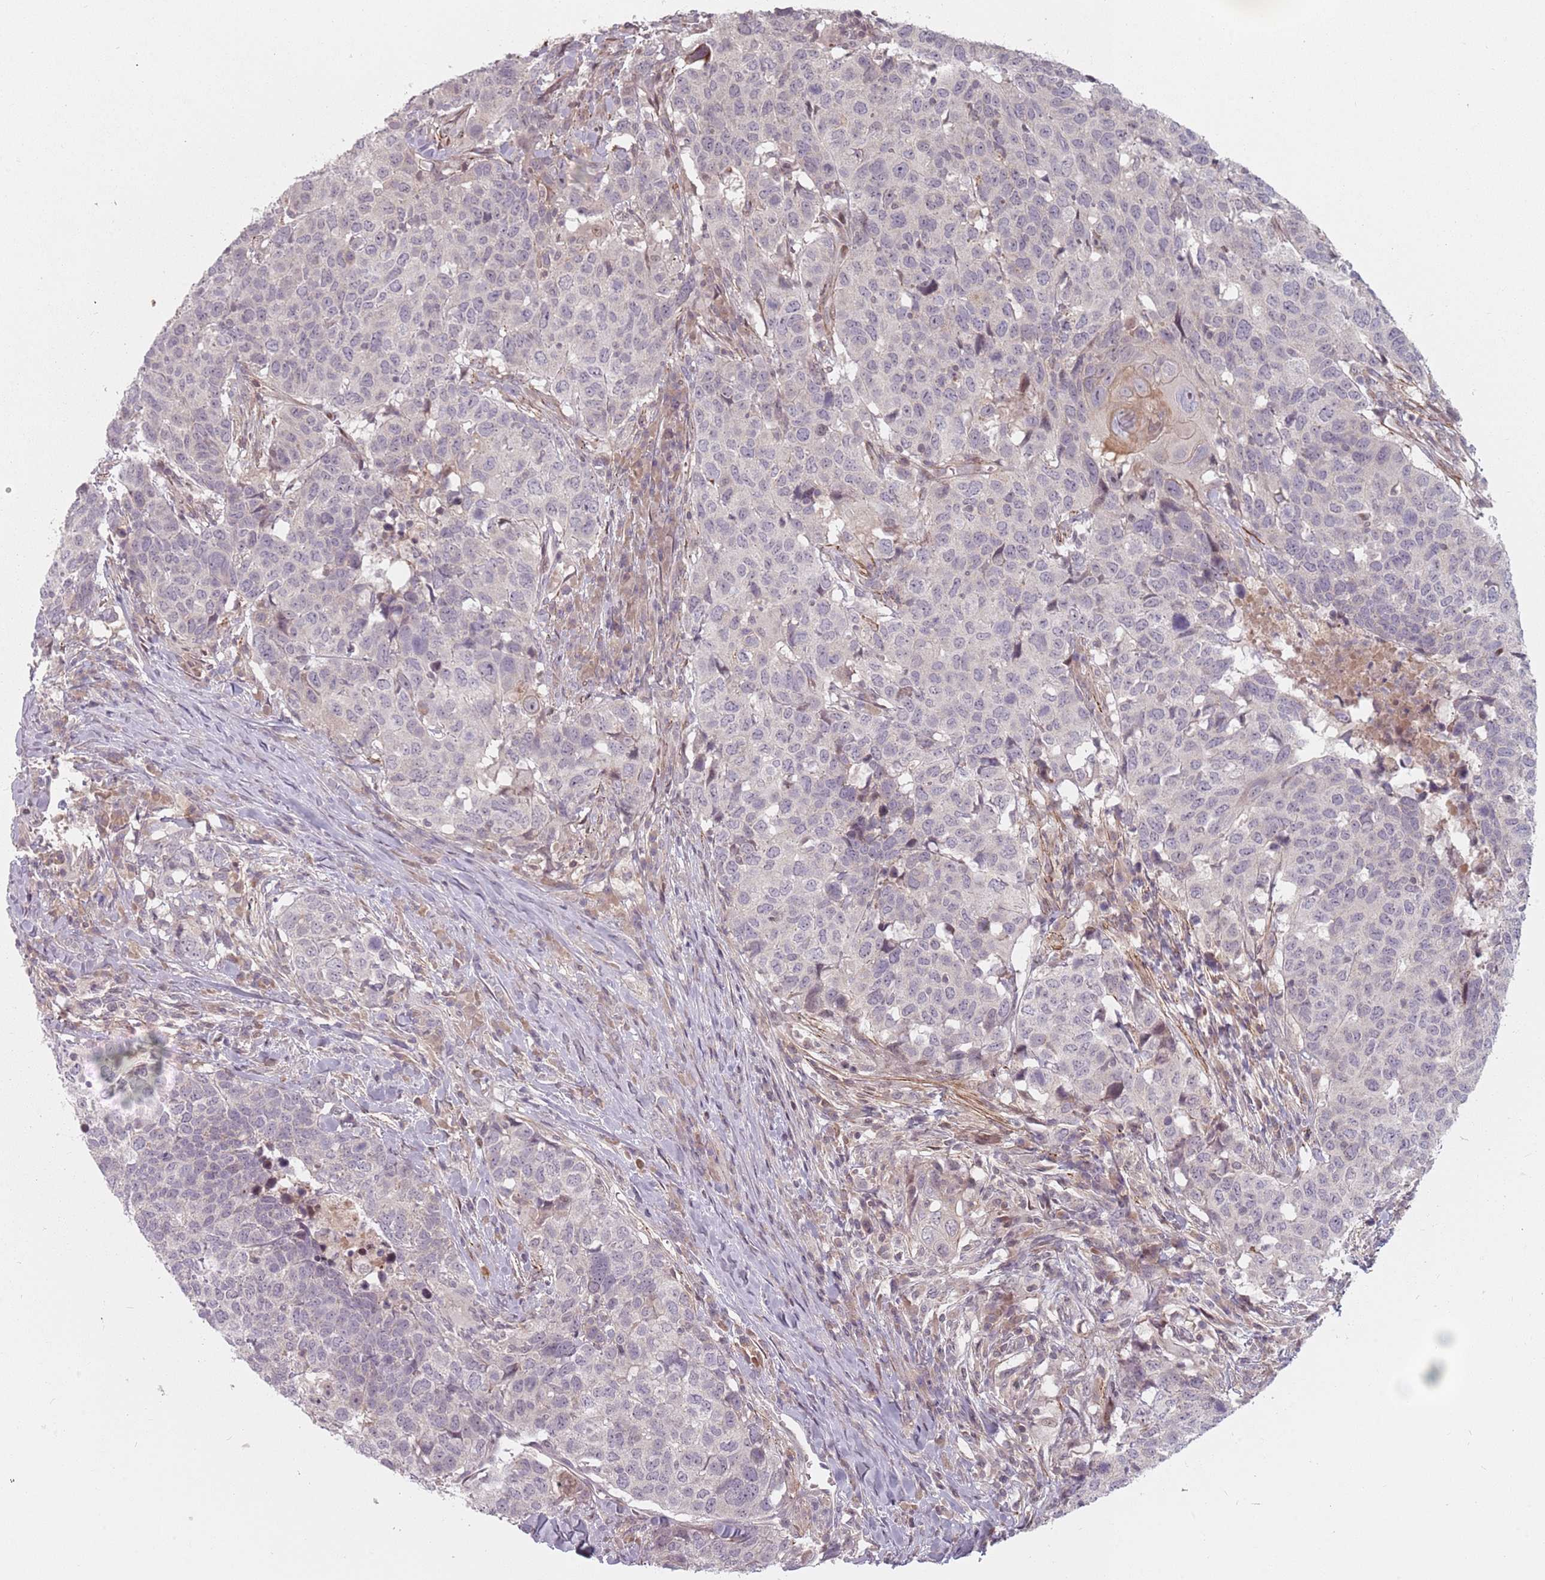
{"staining": {"intensity": "negative", "quantity": "none", "location": "none"}, "tissue": "head and neck cancer", "cell_type": "Tumor cells", "image_type": "cancer", "snomed": [{"axis": "morphology", "description": "Normal tissue, NOS"}, {"axis": "morphology", "description": "Squamous cell carcinoma, NOS"}, {"axis": "topography", "description": "Skeletal muscle"}, {"axis": "topography", "description": "Vascular tissue"}, {"axis": "topography", "description": "Peripheral nerve tissue"}, {"axis": "topography", "description": "Head-Neck"}], "caption": "This histopathology image is of head and neck squamous cell carcinoma stained with immunohistochemistry to label a protein in brown with the nuclei are counter-stained blue. There is no positivity in tumor cells. The staining was performed using DAB (3,3'-diaminobenzidine) to visualize the protein expression in brown, while the nuclei were stained in blue with hematoxylin (Magnification: 20x).", "gene": "RPS6KA2", "patient": {"sex": "male", "age": 66}}